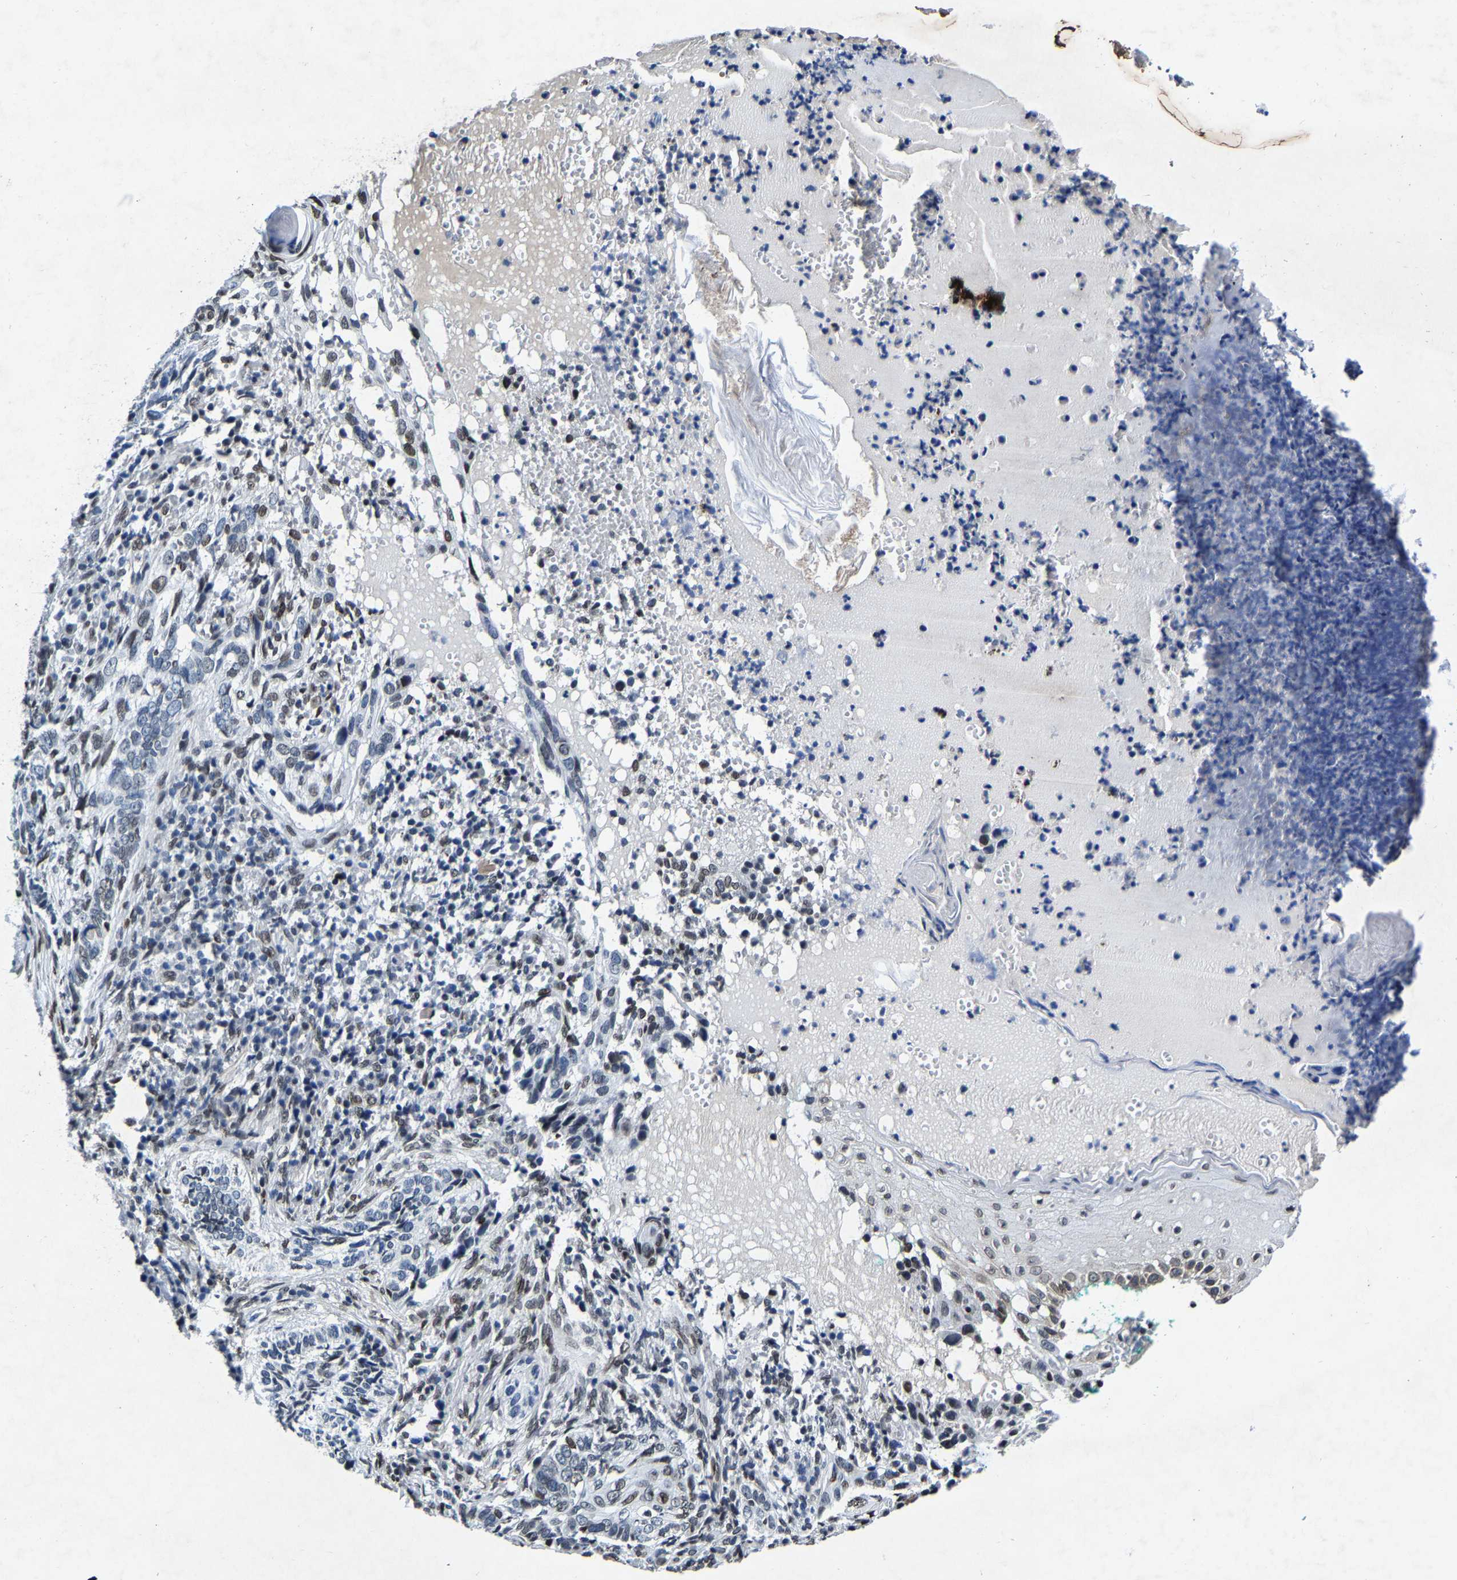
{"staining": {"intensity": "negative", "quantity": "none", "location": "none"}, "tissue": "skin cancer", "cell_type": "Tumor cells", "image_type": "cancer", "snomed": [{"axis": "morphology", "description": "Basal cell carcinoma"}, {"axis": "topography", "description": "Skin"}], "caption": "Tumor cells show no significant protein expression in skin basal cell carcinoma.", "gene": "UBN2", "patient": {"sex": "female", "age": 89}}